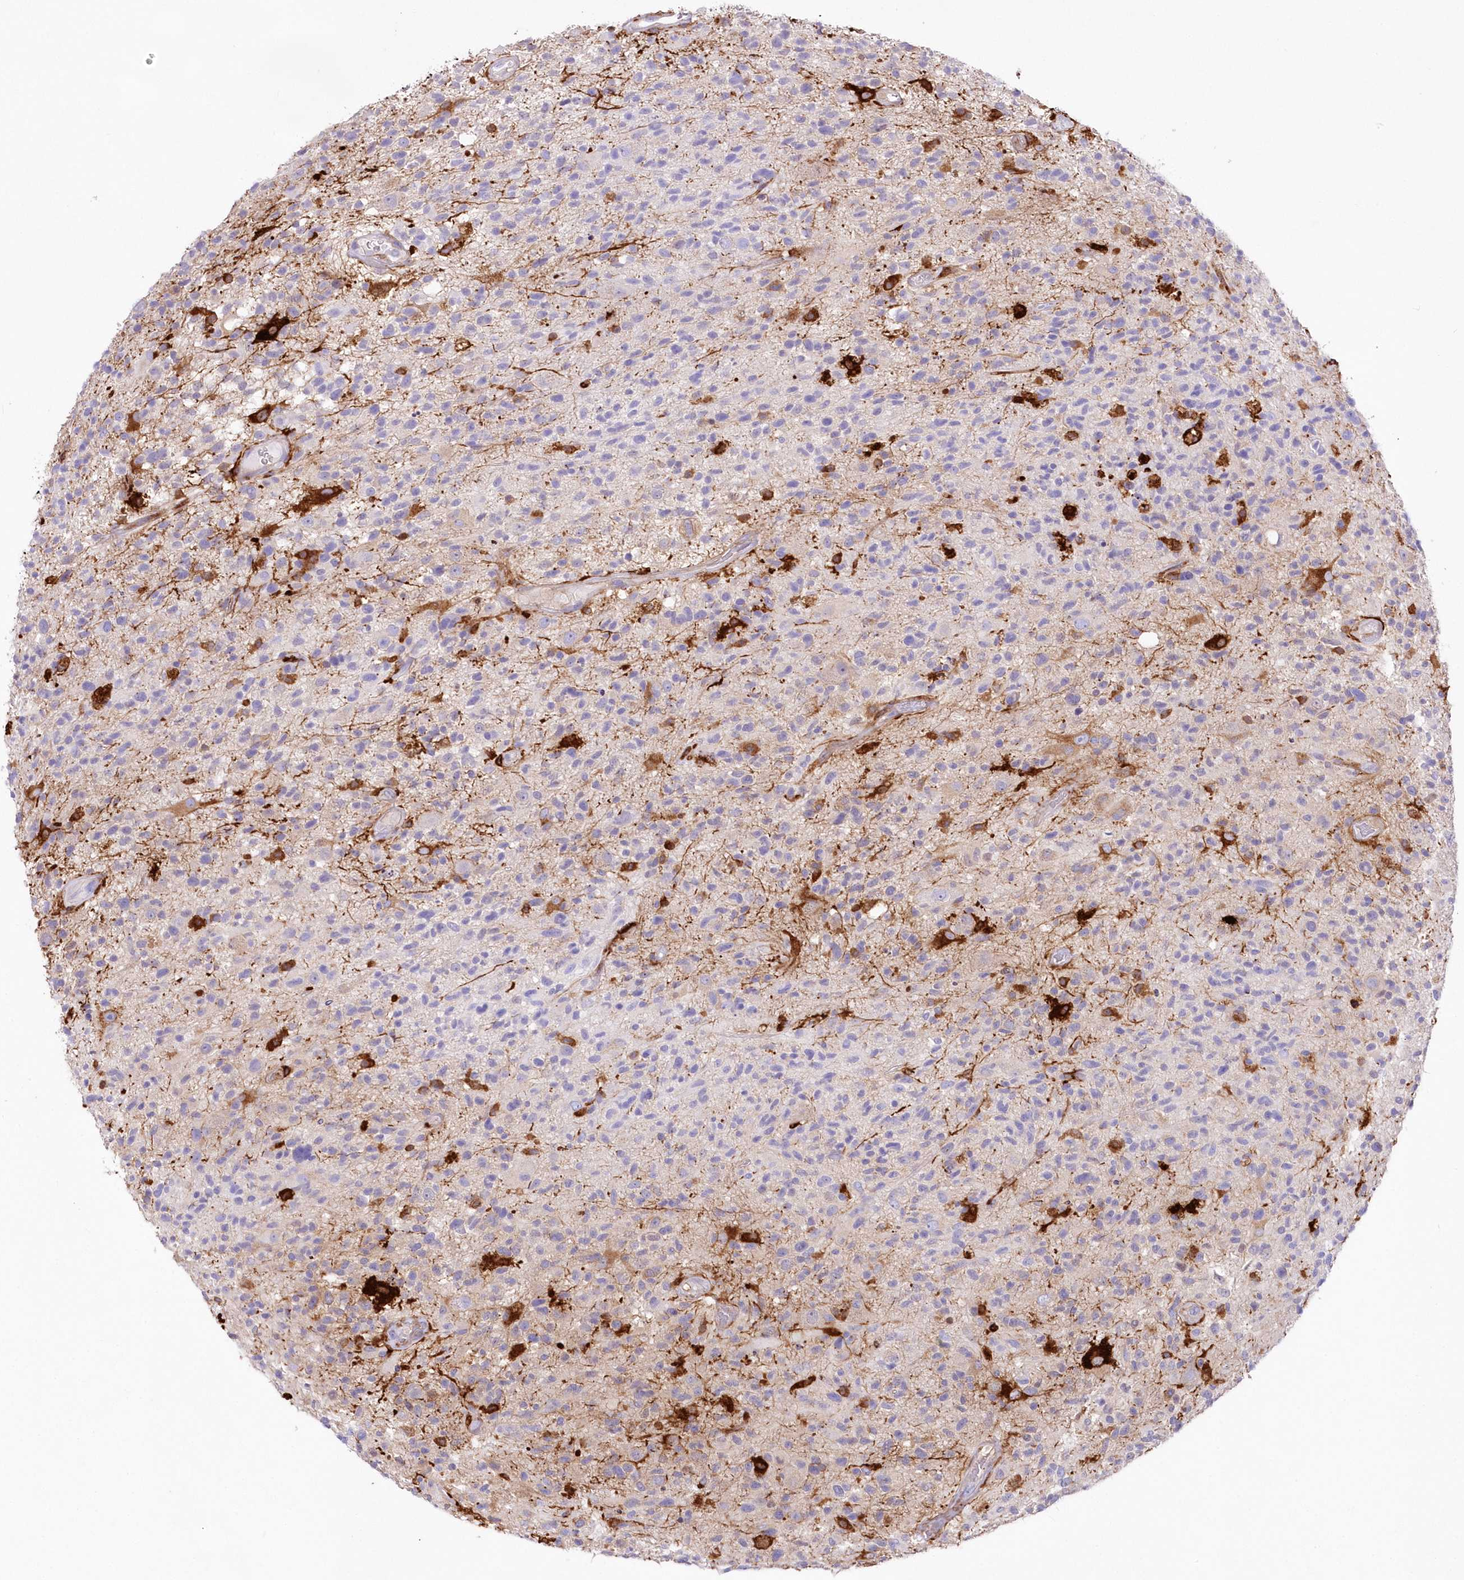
{"staining": {"intensity": "strong", "quantity": "<25%", "location": "cytoplasmic/membranous"}, "tissue": "glioma", "cell_type": "Tumor cells", "image_type": "cancer", "snomed": [{"axis": "morphology", "description": "Glioma, malignant, High grade"}, {"axis": "morphology", "description": "Glioblastoma, NOS"}, {"axis": "topography", "description": "Brain"}], "caption": "Tumor cells reveal medium levels of strong cytoplasmic/membranous expression in approximately <25% of cells in human glioma.", "gene": "DNAJC19", "patient": {"sex": "male", "age": 60}}